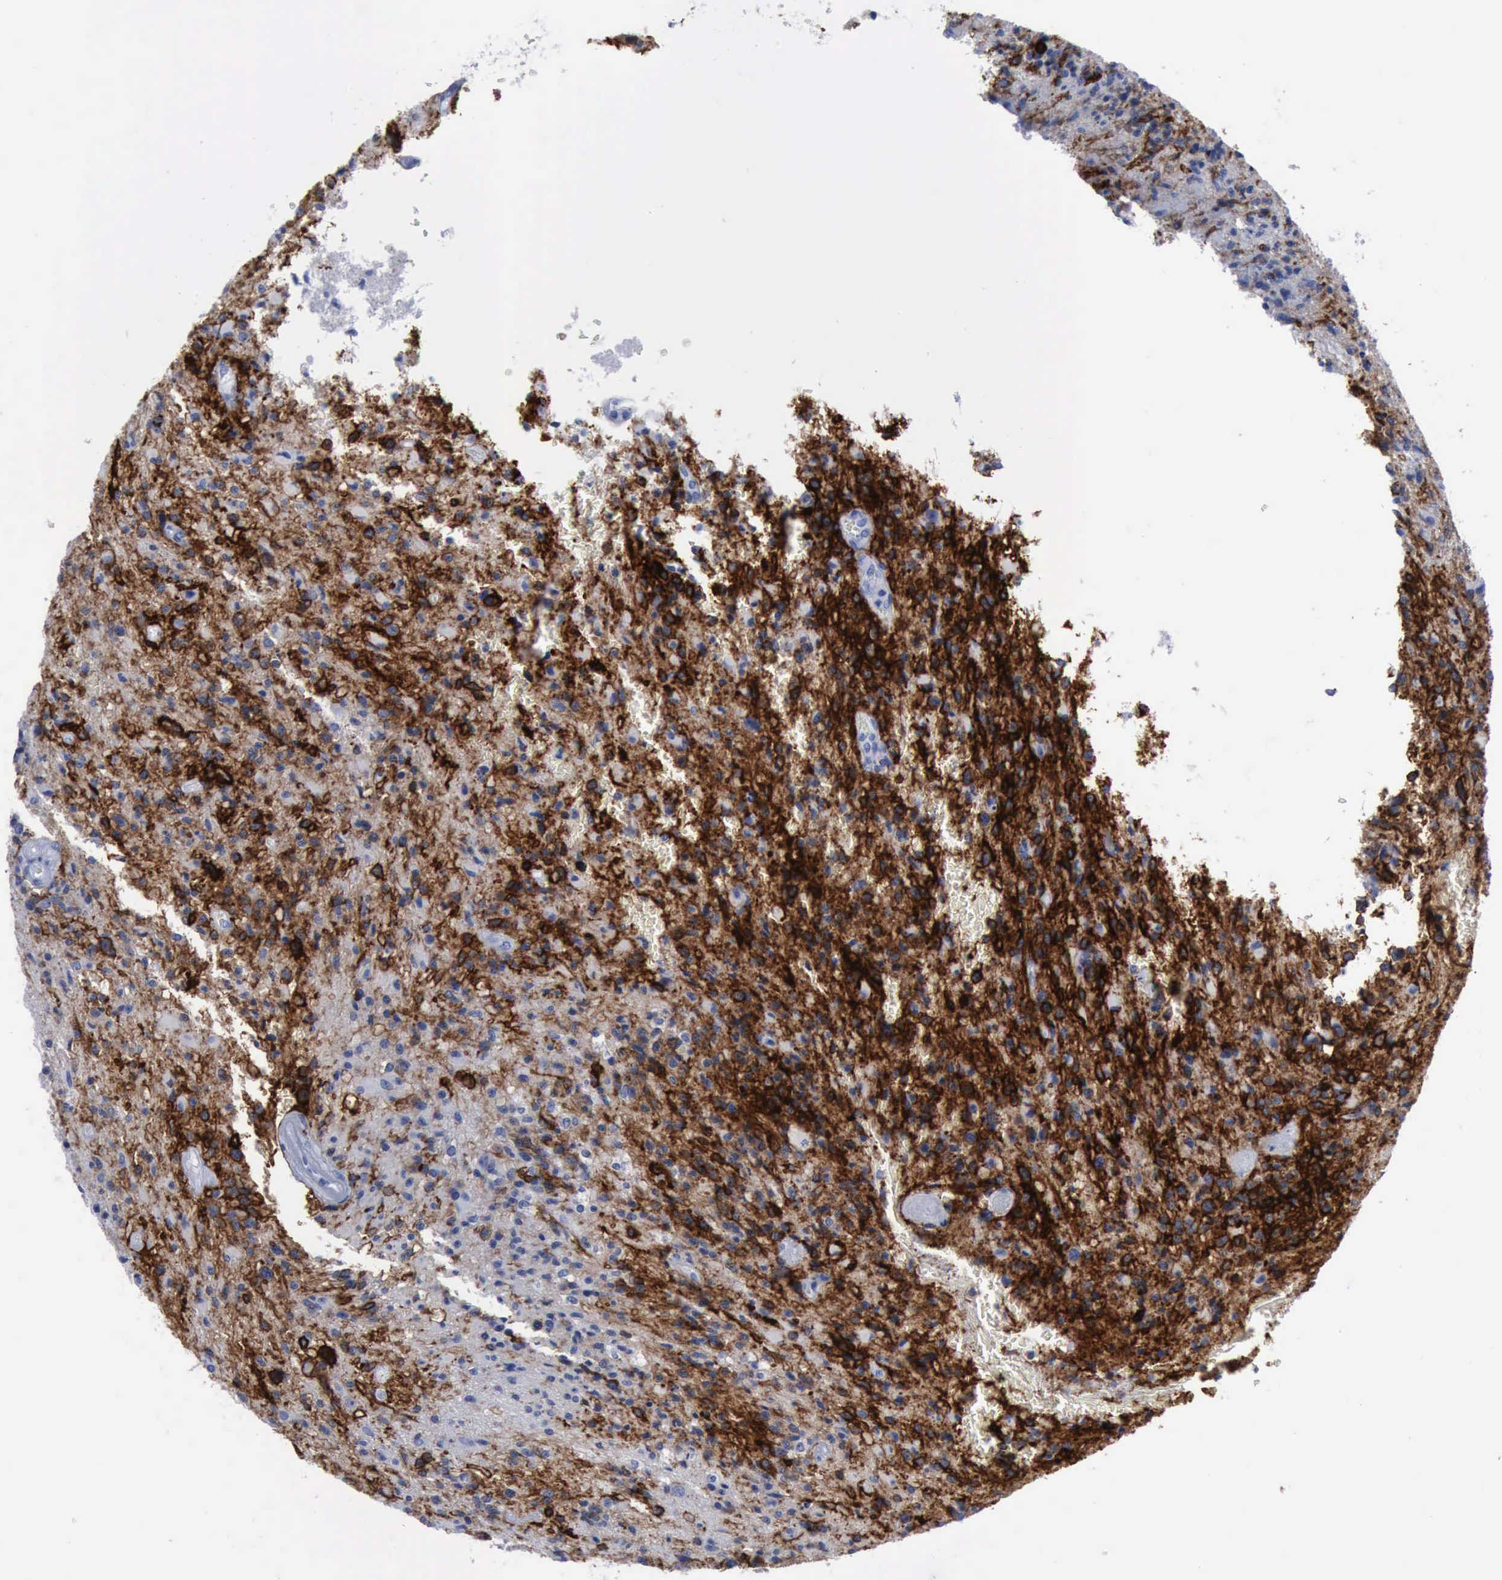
{"staining": {"intensity": "strong", "quantity": ">75%", "location": "cytoplasmic/membranous"}, "tissue": "glioma", "cell_type": "Tumor cells", "image_type": "cancer", "snomed": [{"axis": "morphology", "description": "Glioma, malignant, Low grade"}, {"axis": "topography", "description": "Brain"}], "caption": "There is high levels of strong cytoplasmic/membranous staining in tumor cells of glioma, as demonstrated by immunohistochemical staining (brown color).", "gene": "NGFR", "patient": {"sex": "female", "age": 46}}